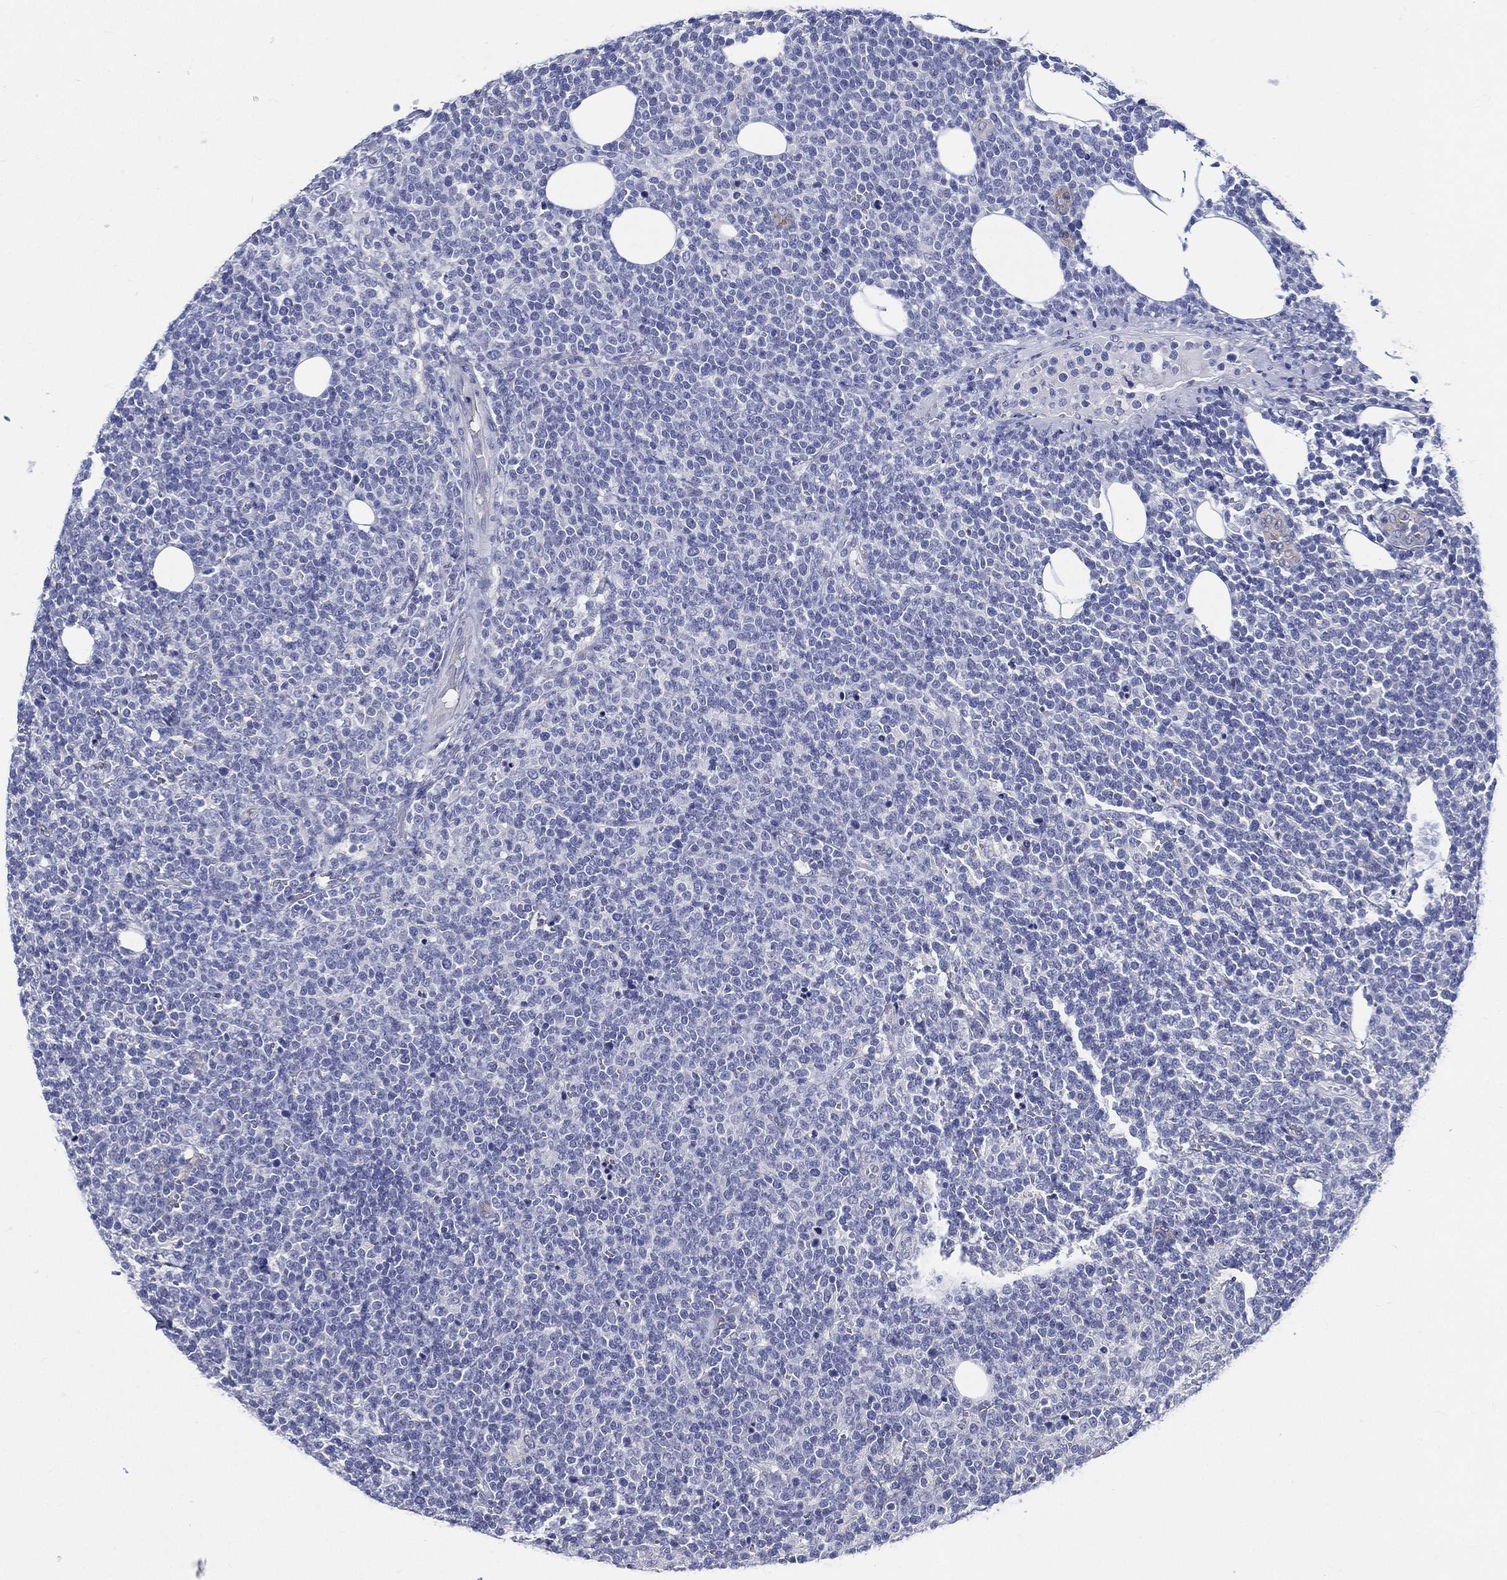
{"staining": {"intensity": "negative", "quantity": "none", "location": "none"}, "tissue": "lymphoma", "cell_type": "Tumor cells", "image_type": "cancer", "snomed": [{"axis": "morphology", "description": "Malignant lymphoma, non-Hodgkin's type, High grade"}, {"axis": "topography", "description": "Lymph node"}], "caption": "Protein analysis of lymphoma demonstrates no significant expression in tumor cells.", "gene": "NEDD9", "patient": {"sex": "male", "age": 61}}